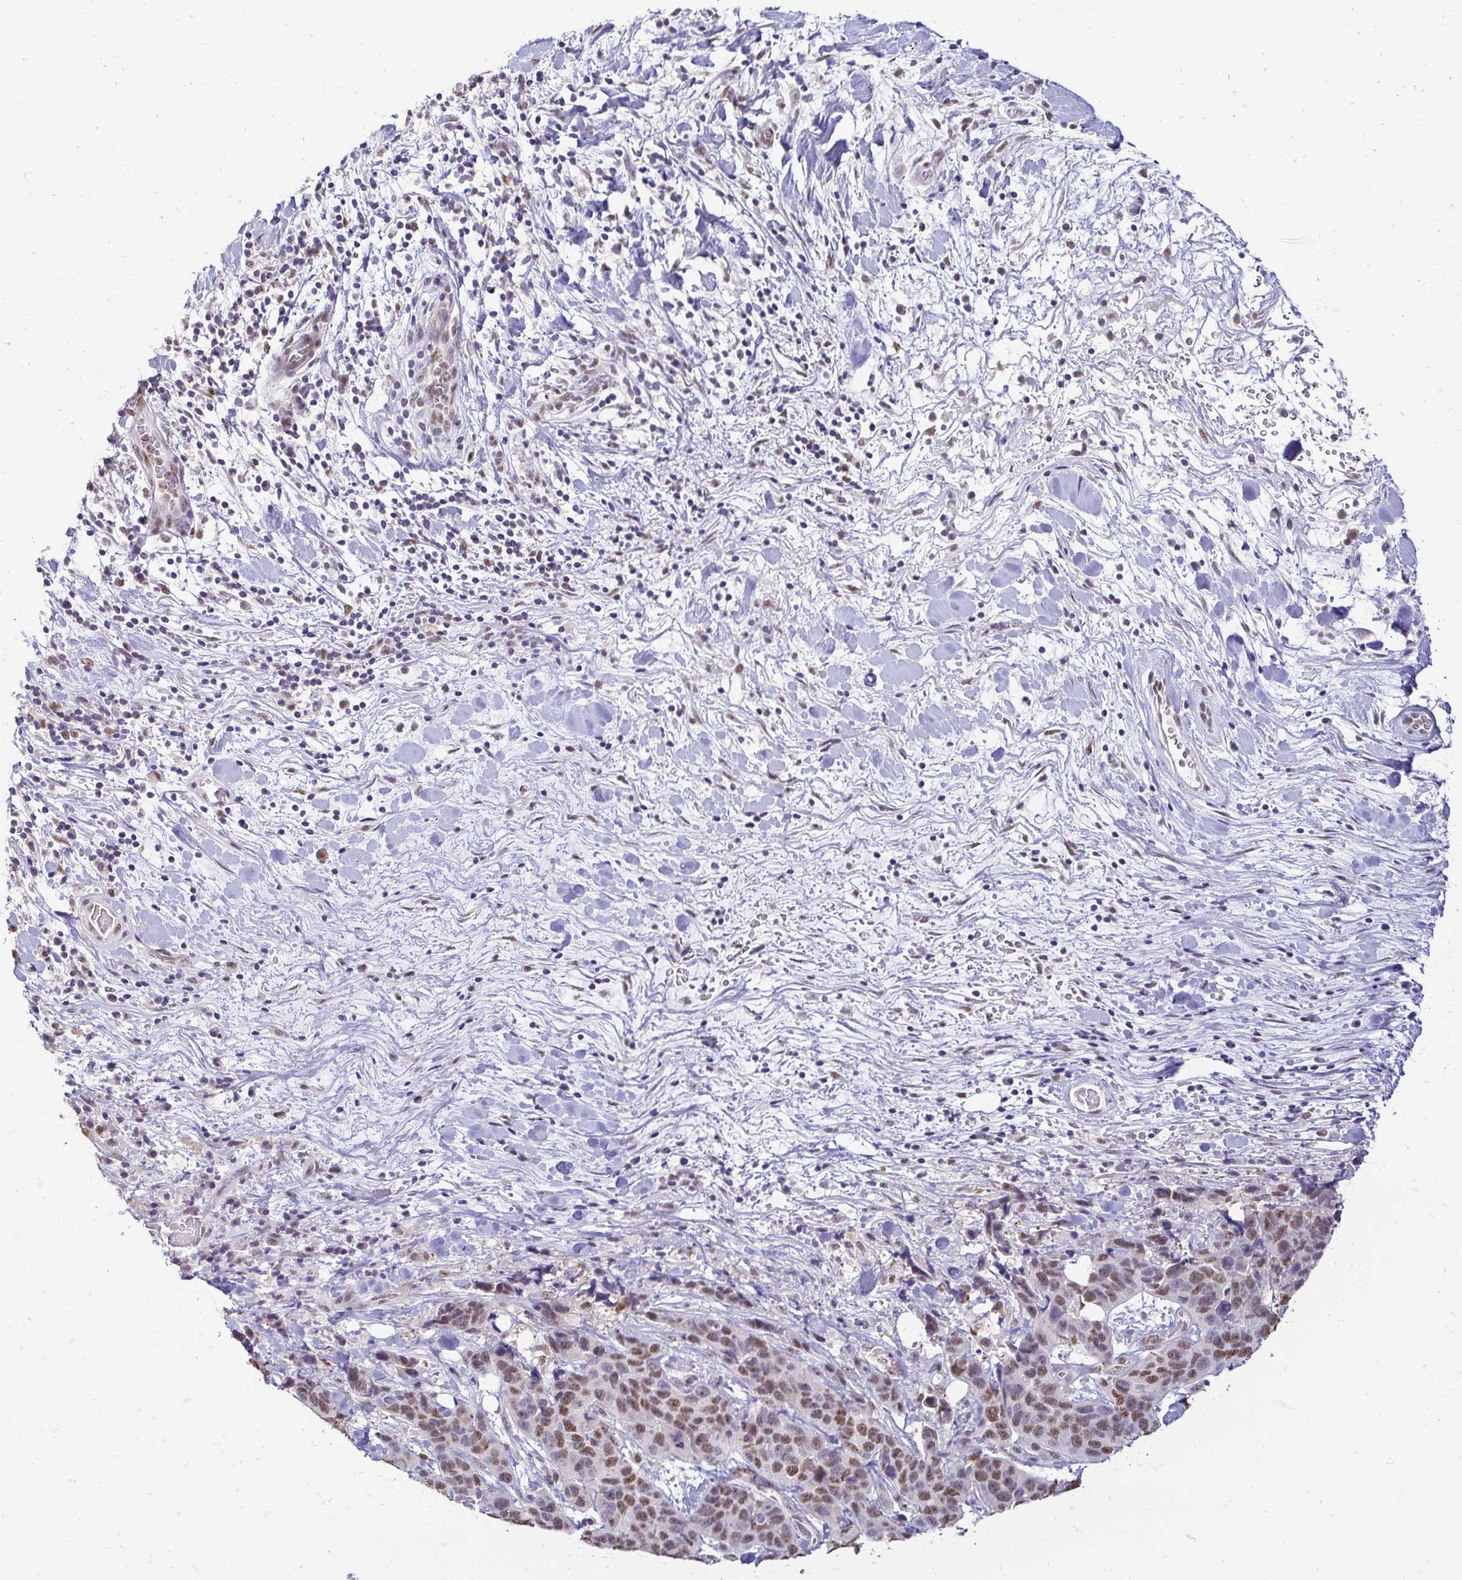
{"staining": {"intensity": "moderate", "quantity": "25%-75%", "location": "nuclear"}, "tissue": "lung cancer", "cell_type": "Tumor cells", "image_type": "cancer", "snomed": [{"axis": "morphology", "description": "Squamous cell carcinoma, NOS"}, {"axis": "topography", "description": "Lung"}], "caption": "About 25%-75% of tumor cells in lung cancer reveal moderate nuclear protein positivity as visualized by brown immunohistochemical staining.", "gene": "RIMS4", "patient": {"sex": "male", "age": 62}}